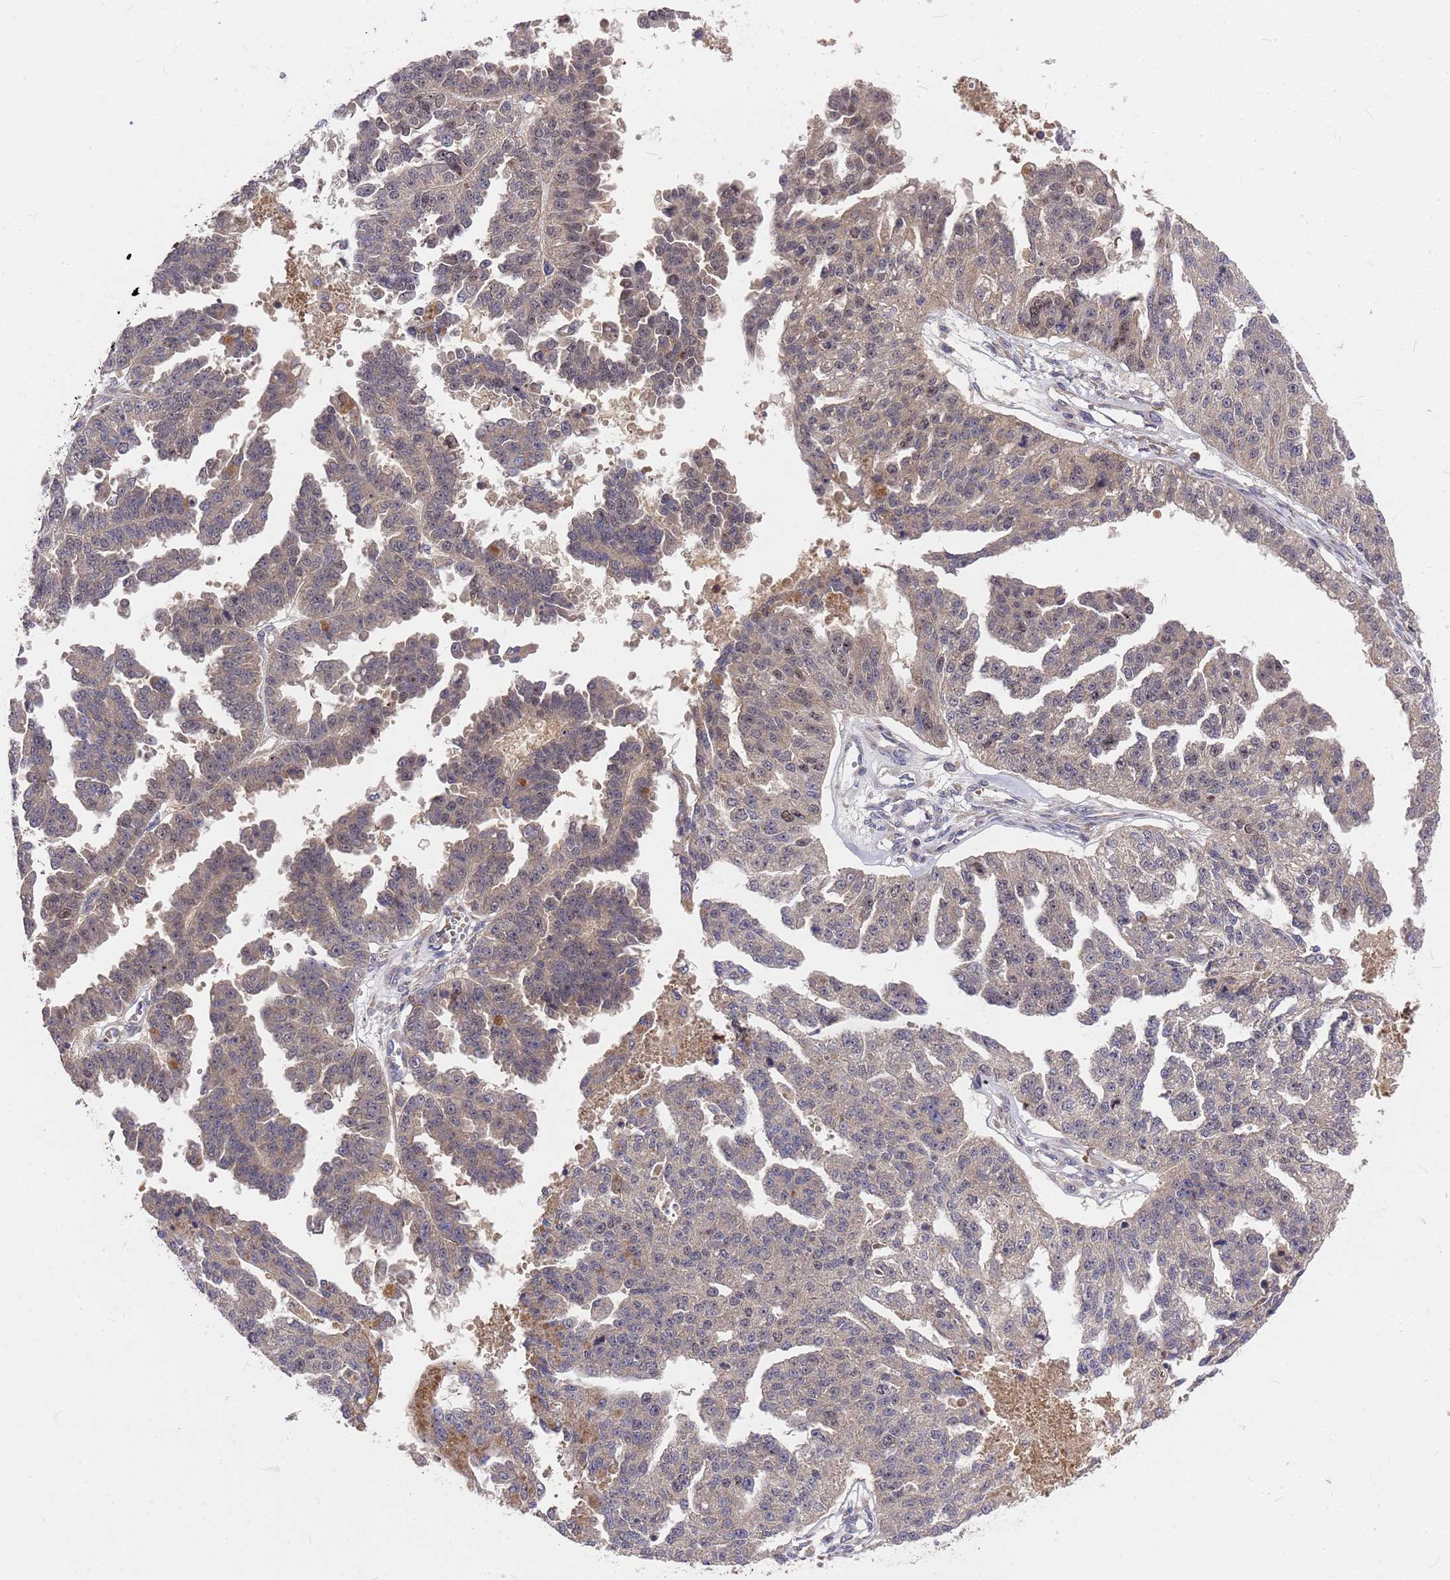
{"staining": {"intensity": "weak", "quantity": "25%-75%", "location": "cytoplasmic/membranous"}, "tissue": "ovarian cancer", "cell_type": "Tumor cells", "image_type": "cancer", "snomed": [{"axis": "morphology", "description": "Cystadenocarcinoma, serous, NOS"}, {"axis": "topography", "description": "Ovary"}], "caption": "The immunohistochemical stain labels weak cytoplasmic/membranous positivity in tumor cells of ovarian cancer tissue.", "gene": "ZNF717", "patient": {"sex": "female", "age": 58}}